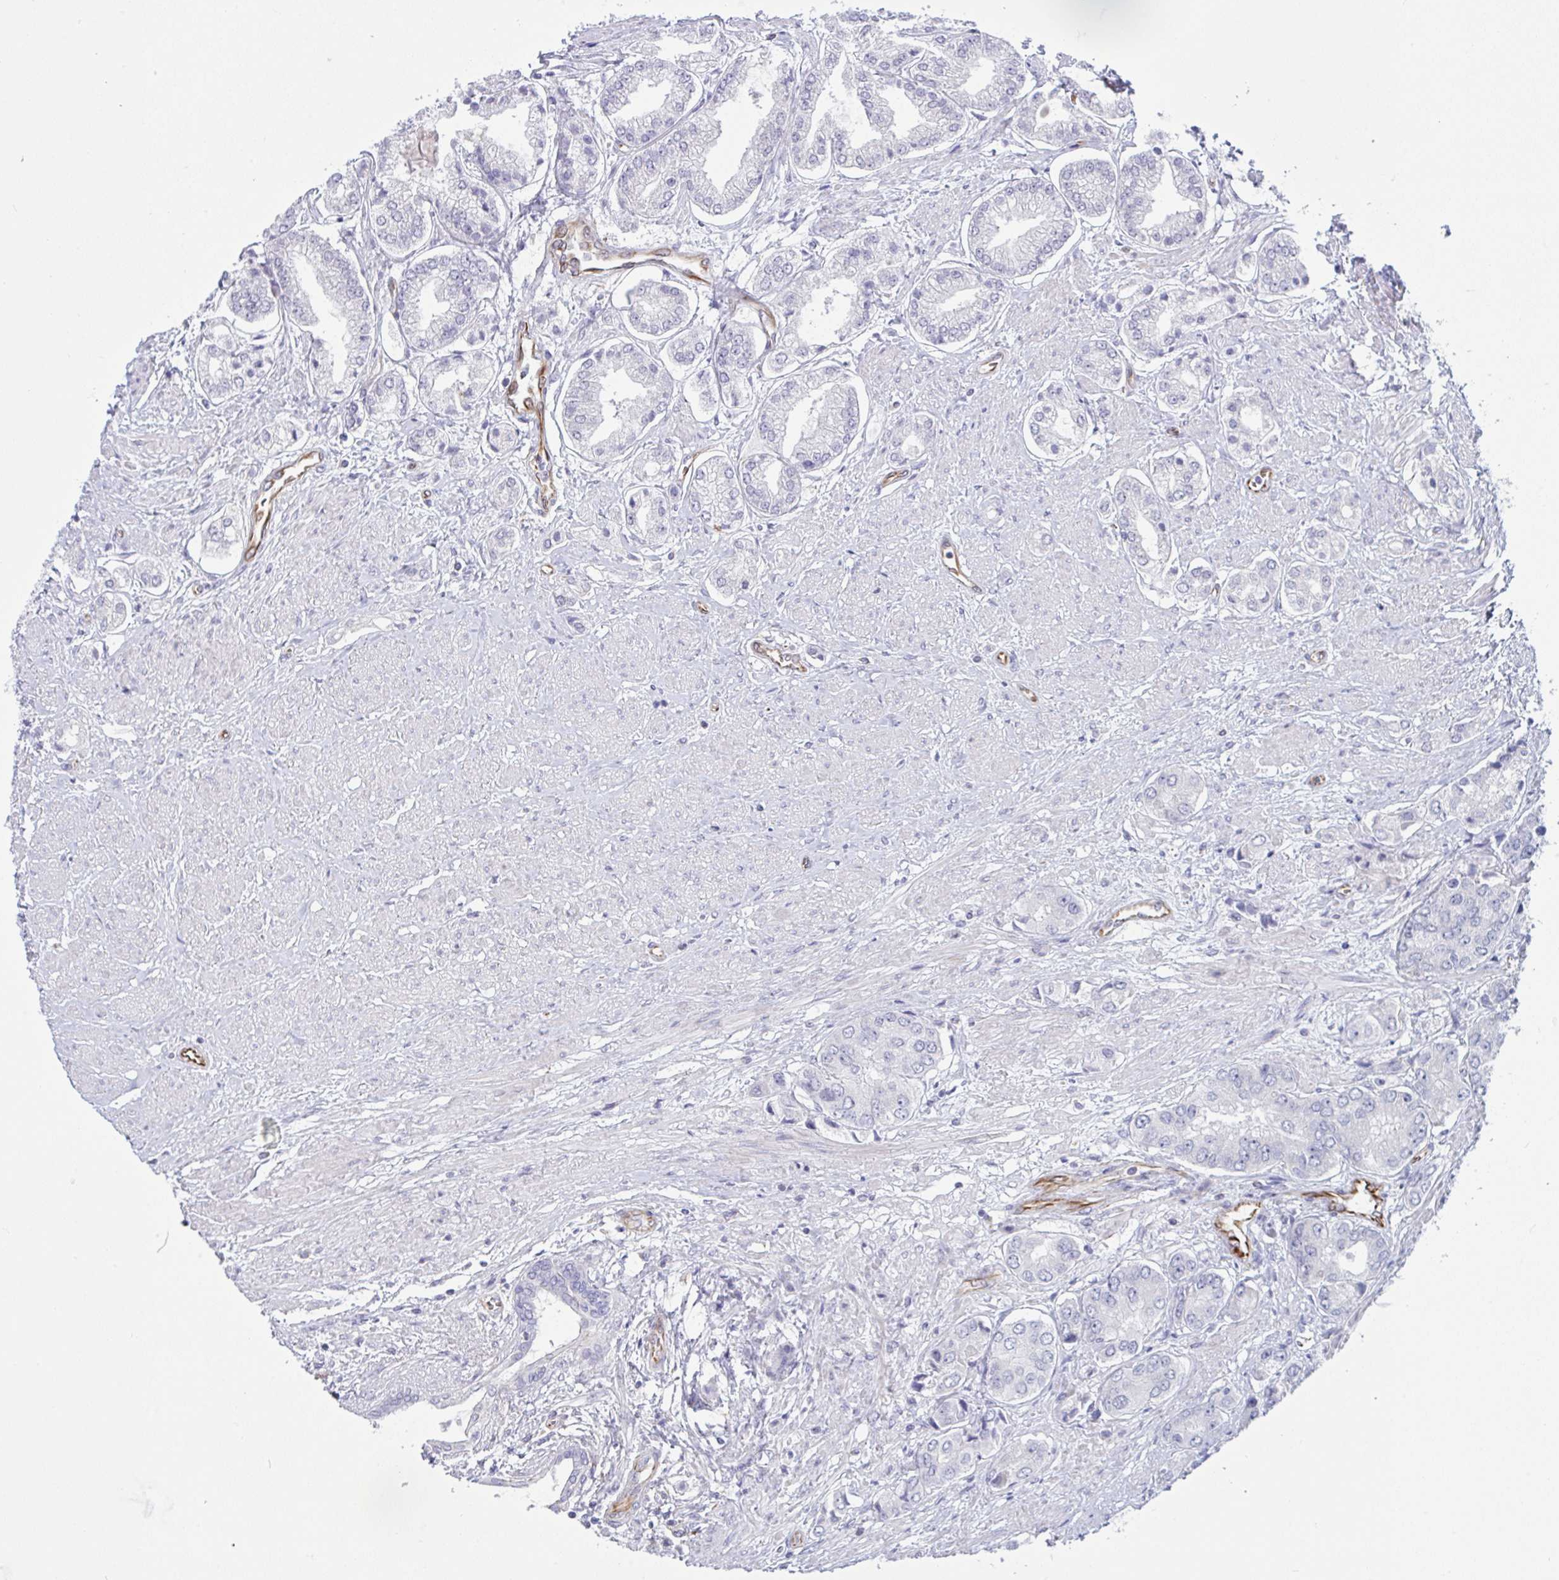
{"staining": {"intensity": "negative", "quantity": "none", "location": "none"}, "tissue": "prostate cancer", "cell_type": "Tumor cells", "image_type": "cancer", "snomed": [{"axis": "morphology", "description": "Adenocarcinoma, Low grade"}, {"axis": "topography", "description": "Prostate"}], "caption": "Prostate low-grade adenocarcinoma stained for a protein using immunohistochemistry reveals no staining tumor cells.", "gene": "DCBLD1", "patient": {"sex": "male", "age": 69}}